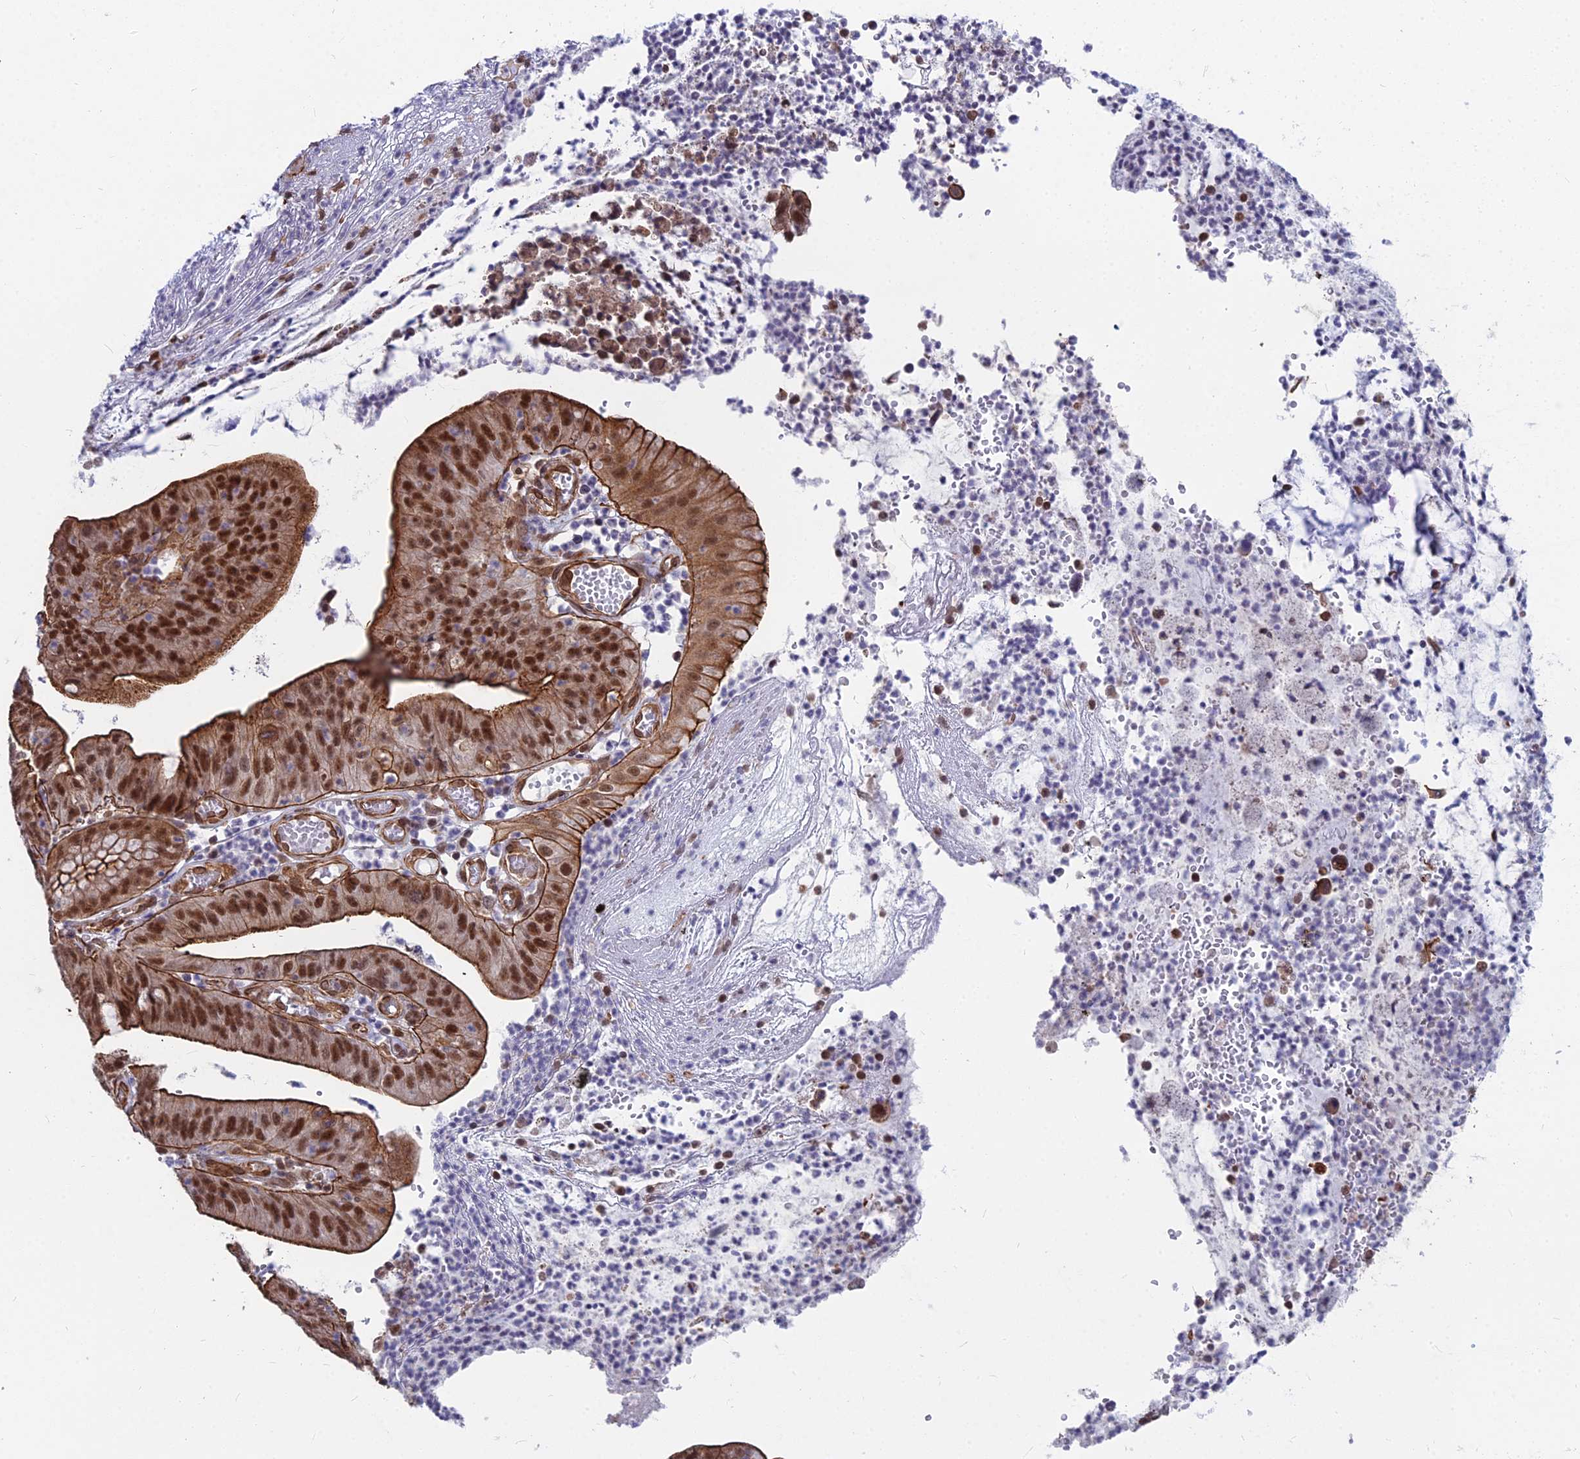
{"staining": {"intensity": "strong", "quantity": ">75%", "location": "cytoplasmic/membranous,nuclear"}, "tissue": "stomach cancer", "cell_type": "Tumor cells", "image_type": "cancer", "snomed": [{"axis": "morphology", "description": "Adenocarcinoma, NOS"}, {"axis": "topography", "description": "Stomach"}], "caption": "A high-resolution micrograph shows IHC staining of stomach cancer (adenocarcinoma), which exhibits strong cytoplasmic/membranous and nuclear positivity in approximately >75% of tumor cells.", "gene": "YJU2", "patient": {"sex": "male", "age": 59}}